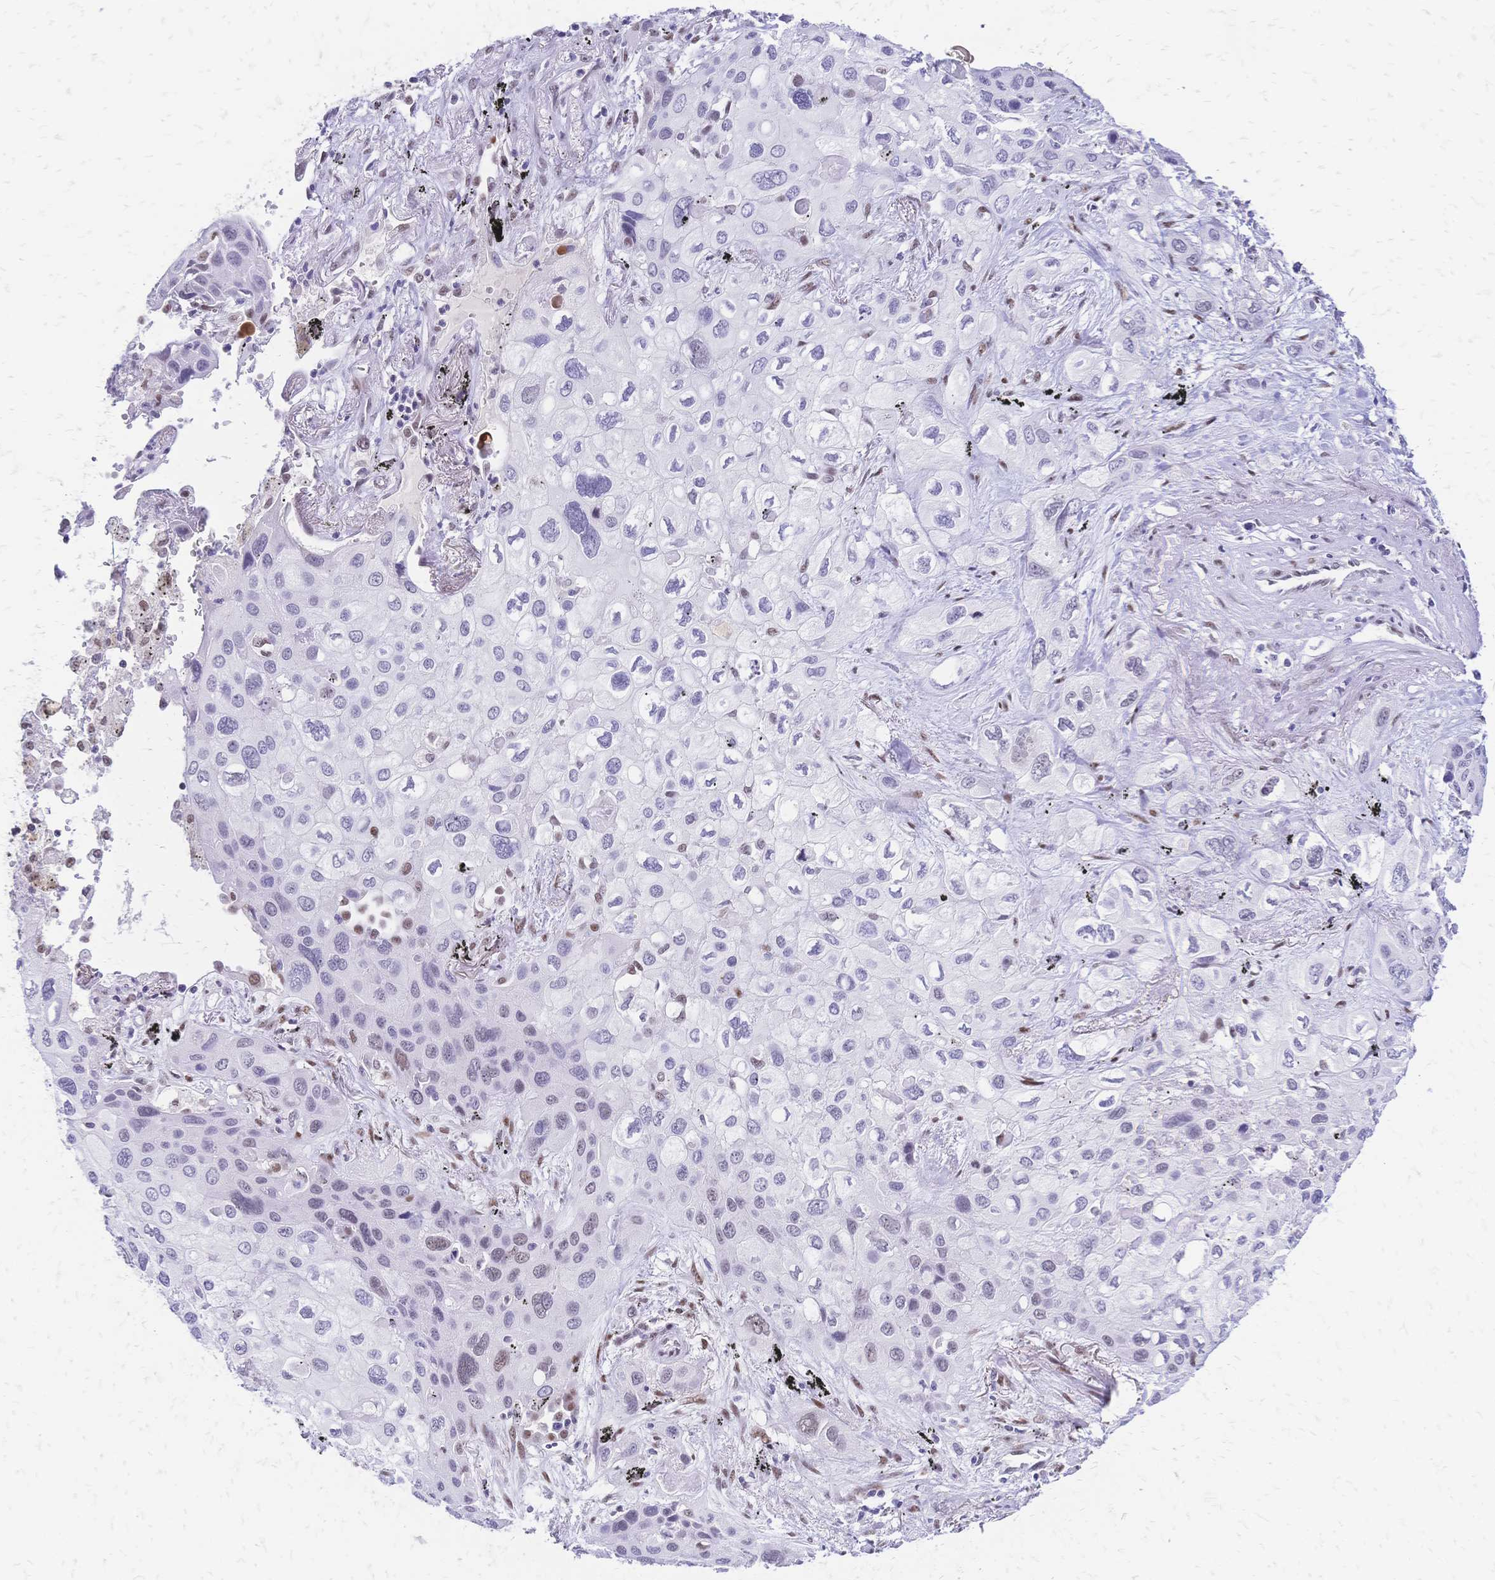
{"staining": {"intensity": "weak", "quantity": "<25%", "location": "nuclear"}, "tissue": "lung cancer", "cell_type": "Tumor cells", "image_type": "cancer", "snomed": [{"axis": "morphology", "description": "Squamous cell carcinoma, NOS"}, {"axis": "morphology", "description": "Squamous cell carcinoma, metastatic, NOS"}, {"axis": "topography", "description": "Lung"}], "caption": "Tumor cells are negative for protein expression in human lung cancer (metastatic squamous cell carcinoma).", "gene": "NFIC", "patient": {"sex": "male", "age": 59}}